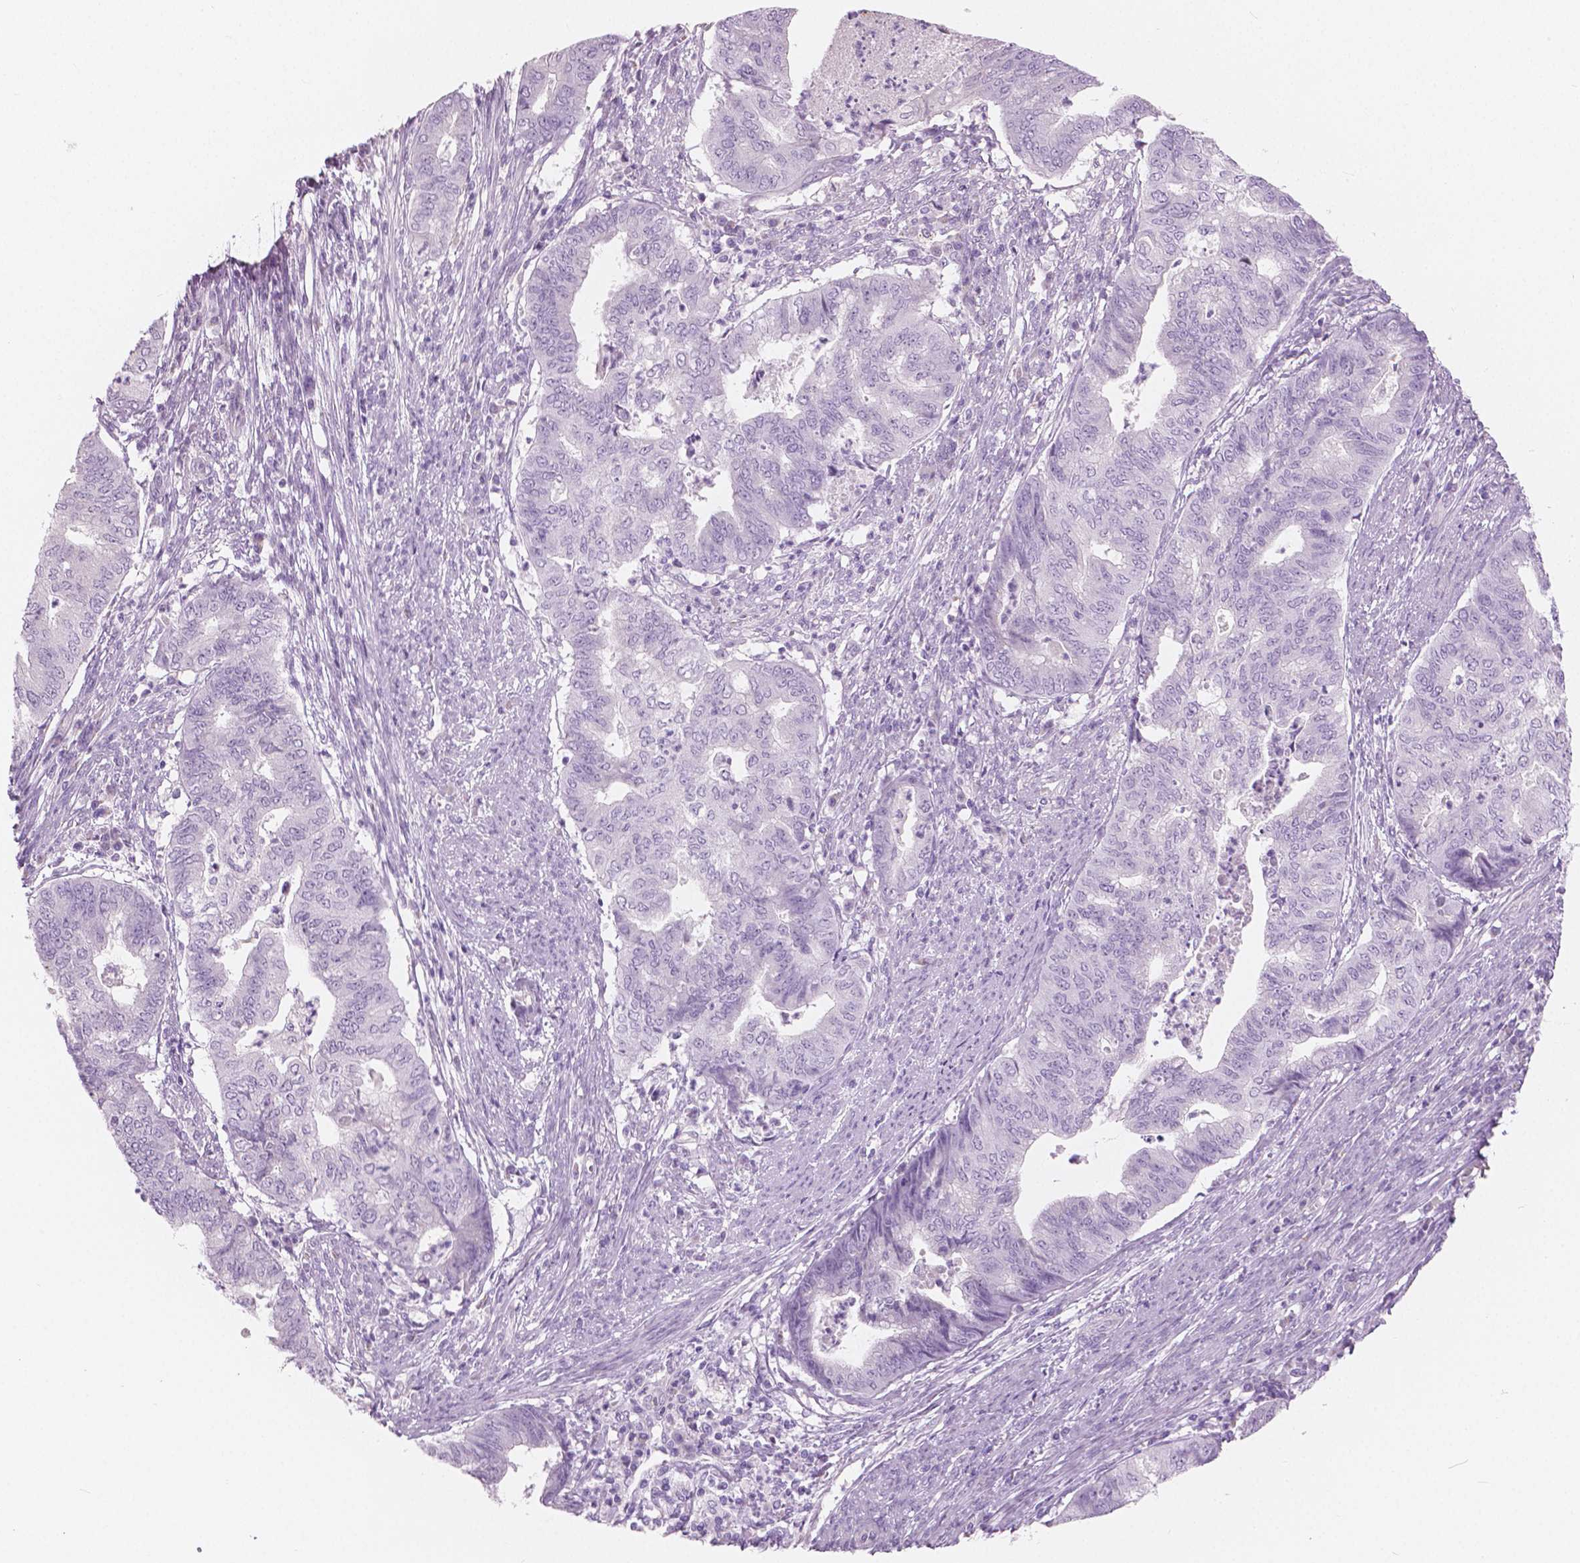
{"staining": {"intensity": "negative", "quantity": "none", "location": "none"}, "tissue": "endometrial cancer", "cell_type": "Tumor cells", "image_type": "cancer", "snomed": [{"axis": "morphology", "description": "Adenocarcinoma, NOS"}, {"axis": "topography", "description": "Endometrium"}], "caption": "IHC micrograph of neoplastic tissue: human adenocarcinoma (endometrial) stained with DAB reveals no significant protein staining in tumor cells. (DAB immunohistochemistry (IHC), high magnification).", "gene": "A4GNT", "patient": {"sex": "female", "age": 79}}